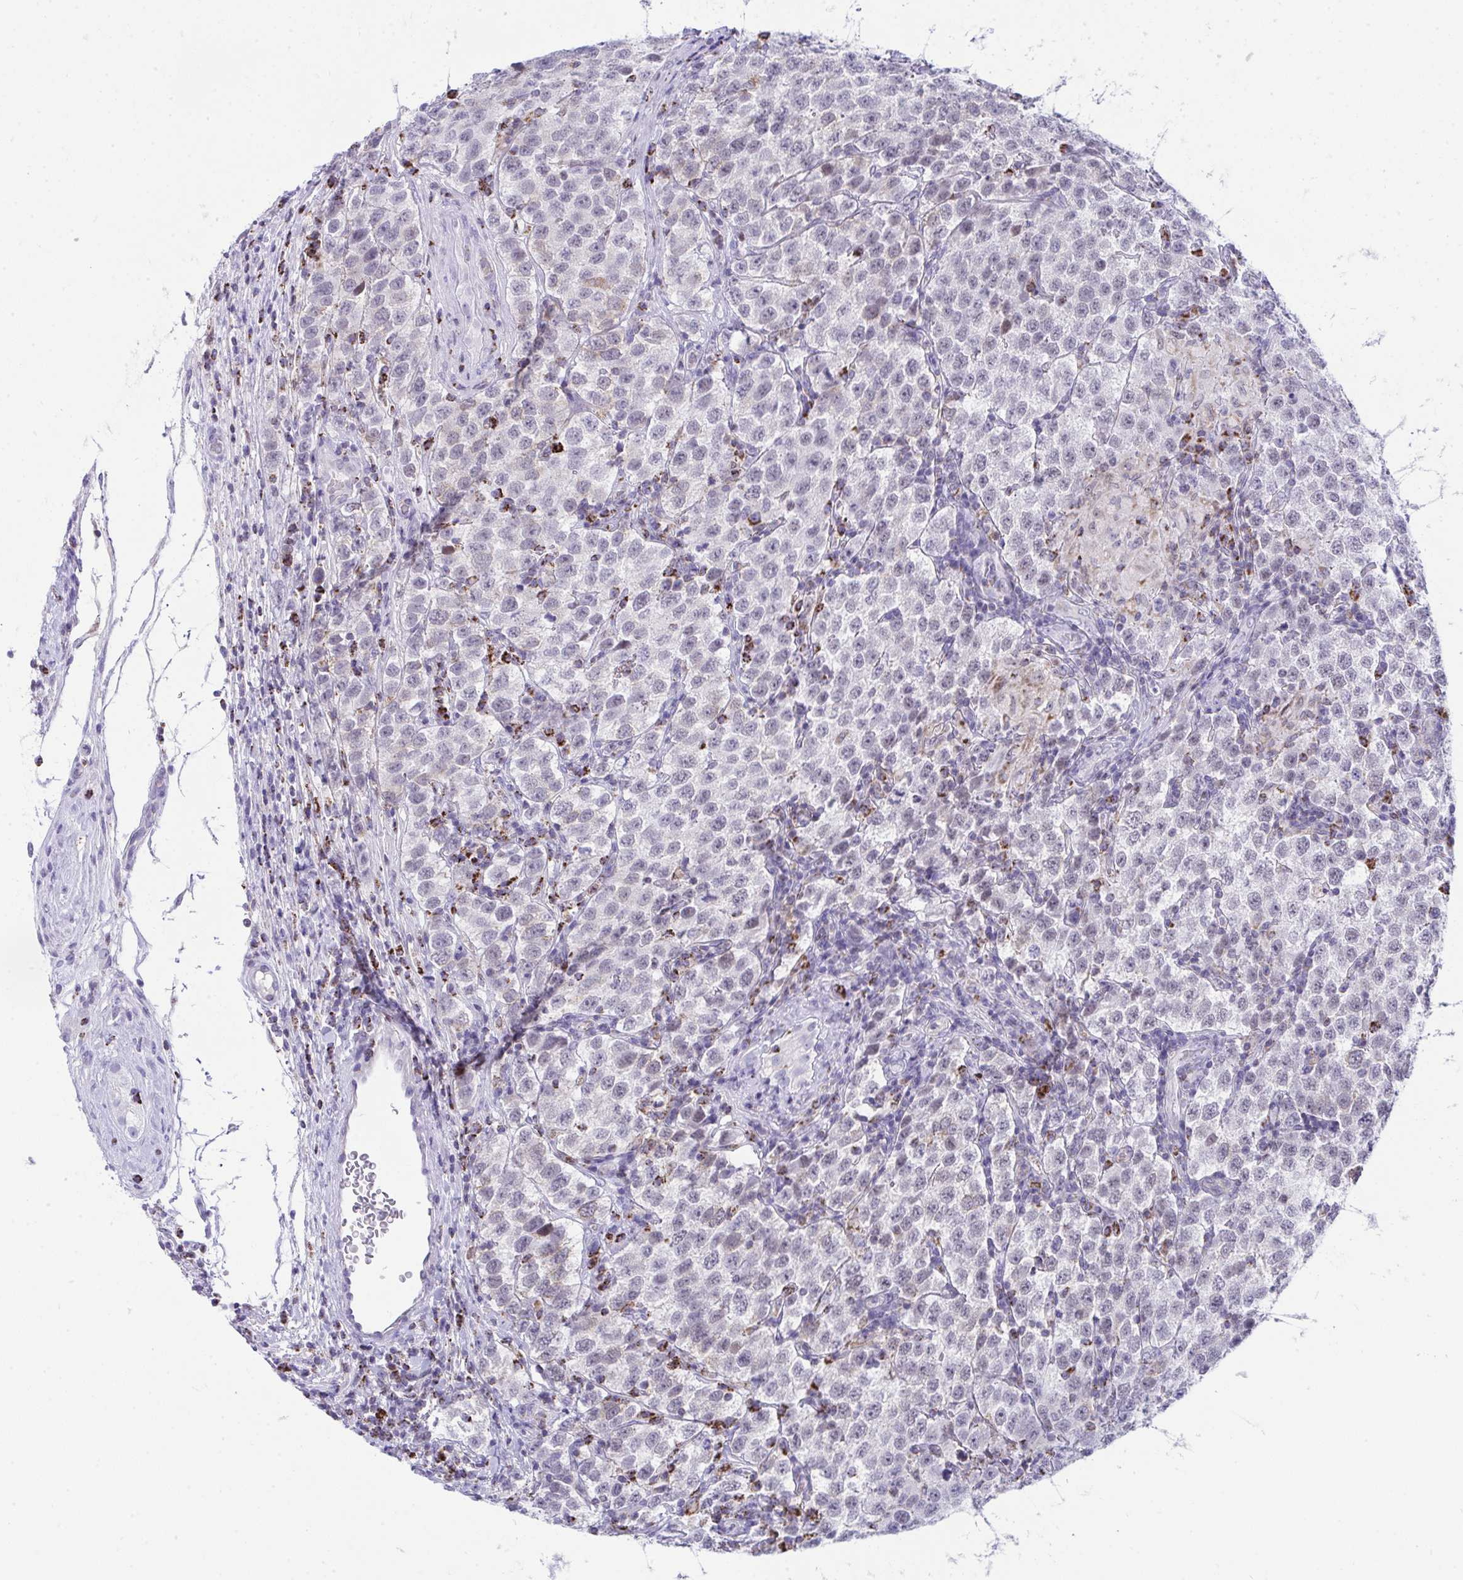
{"staining": {"intensity": "negative", "quantity": "none", "location": "none"}, "tissue": "testis cancer", "cell_type": "Tumor cells", "image_type": "cancer", "snomed": [{"axis": "morphology", "description": "Seminoma, NOS"}, {"axis": "topography", "description": "Testis"}], "caption": "A photomicrograph of testis seminoma stained for a protein exhibits no brown staining in tumor cells.", "gene": "PLA2G12B", "patient": {"sex": "male", "age": 34}}